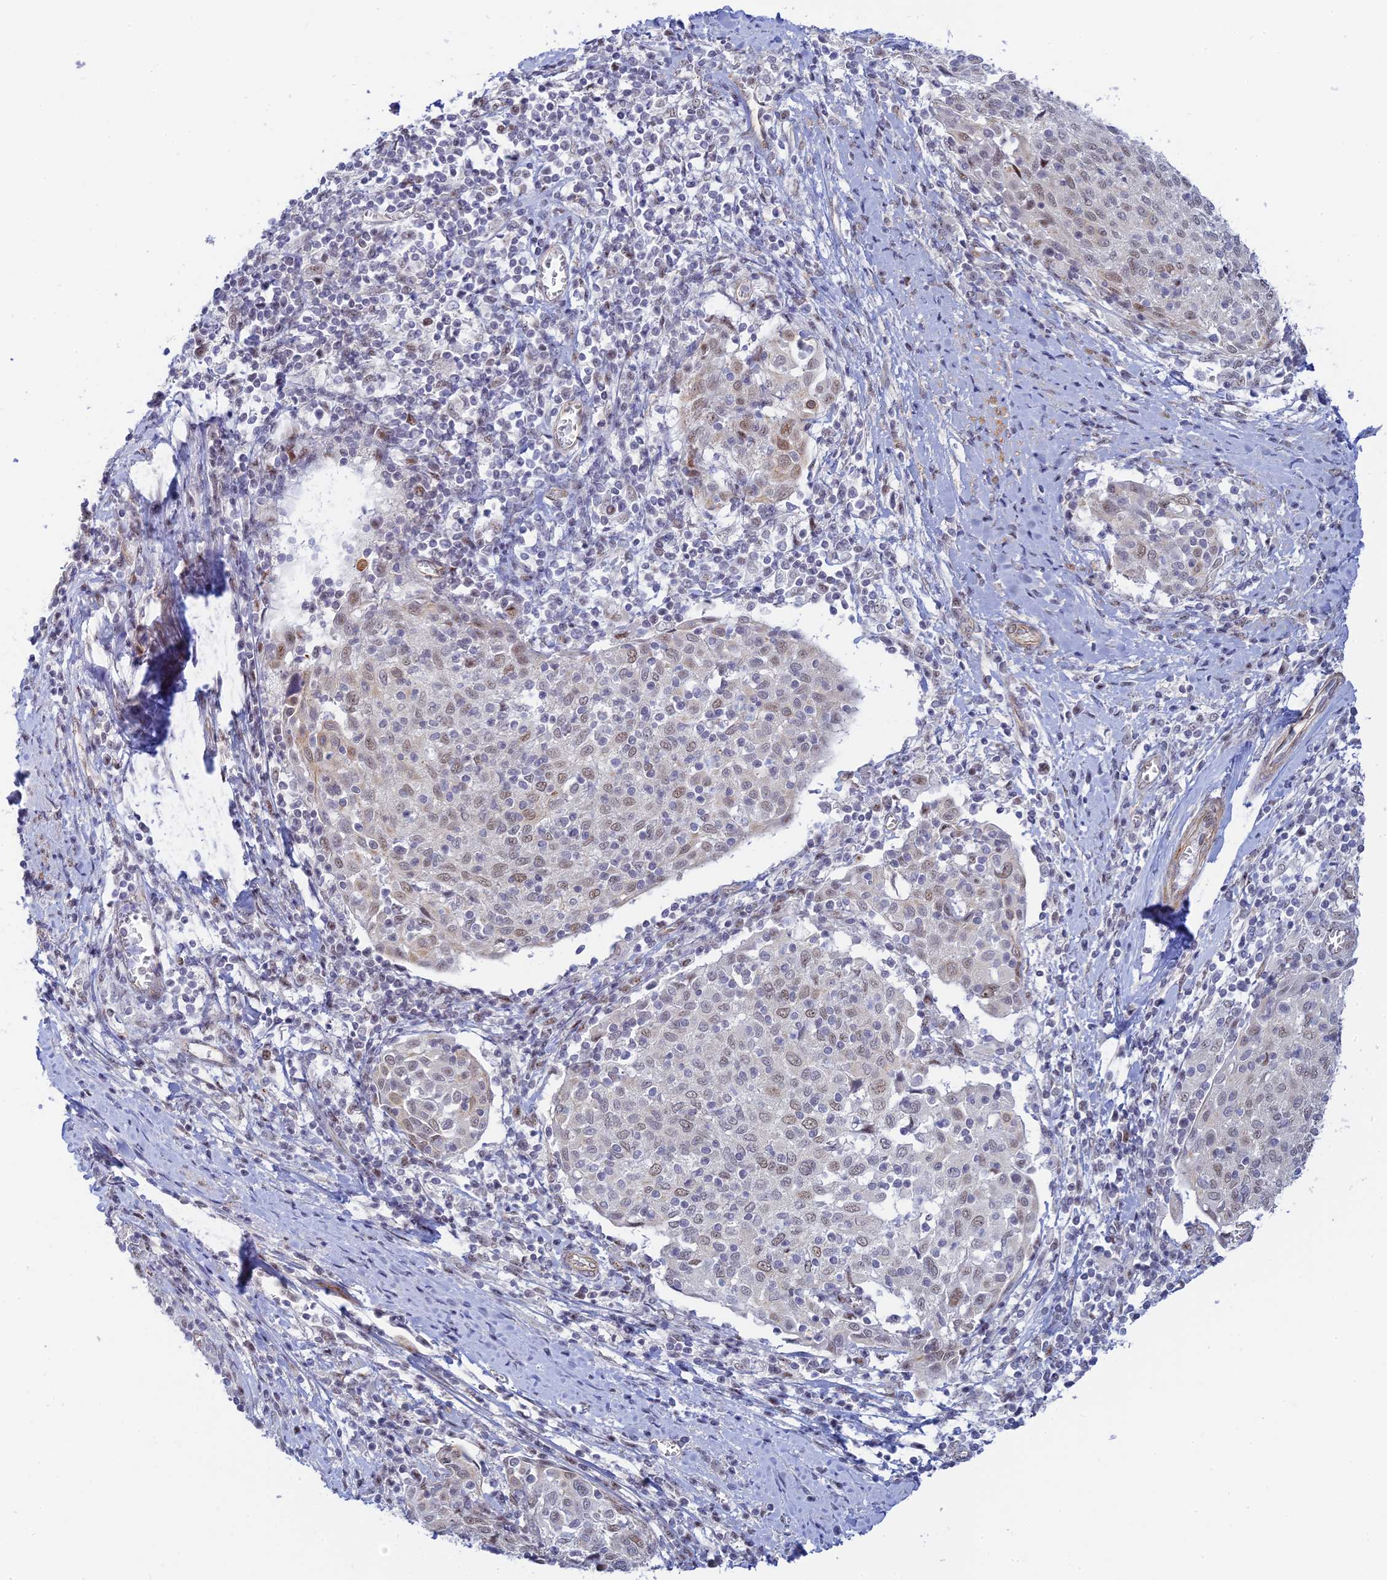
{"staining": {"intensity": "weak", "quantity": "25%-75%", "location": "nuclear"}, "tissue": "cervical cancer", "cell_type": "Tumor cells", "image_type": "cancer", "snomed": [{"axis": "morphology", "description": "Squamous cell carcinoma, NOS"}, {"axis": "topography", "description": "Cervix"}], "caption": "Squamous cell carcinoma (cervical) was stained to show a protein in brown. There is low levels of weak nuclear staining in about 25%-75% of tumor cells.", "gene": "CFAP92", "patient": {"sex": "female", "age": 52}}